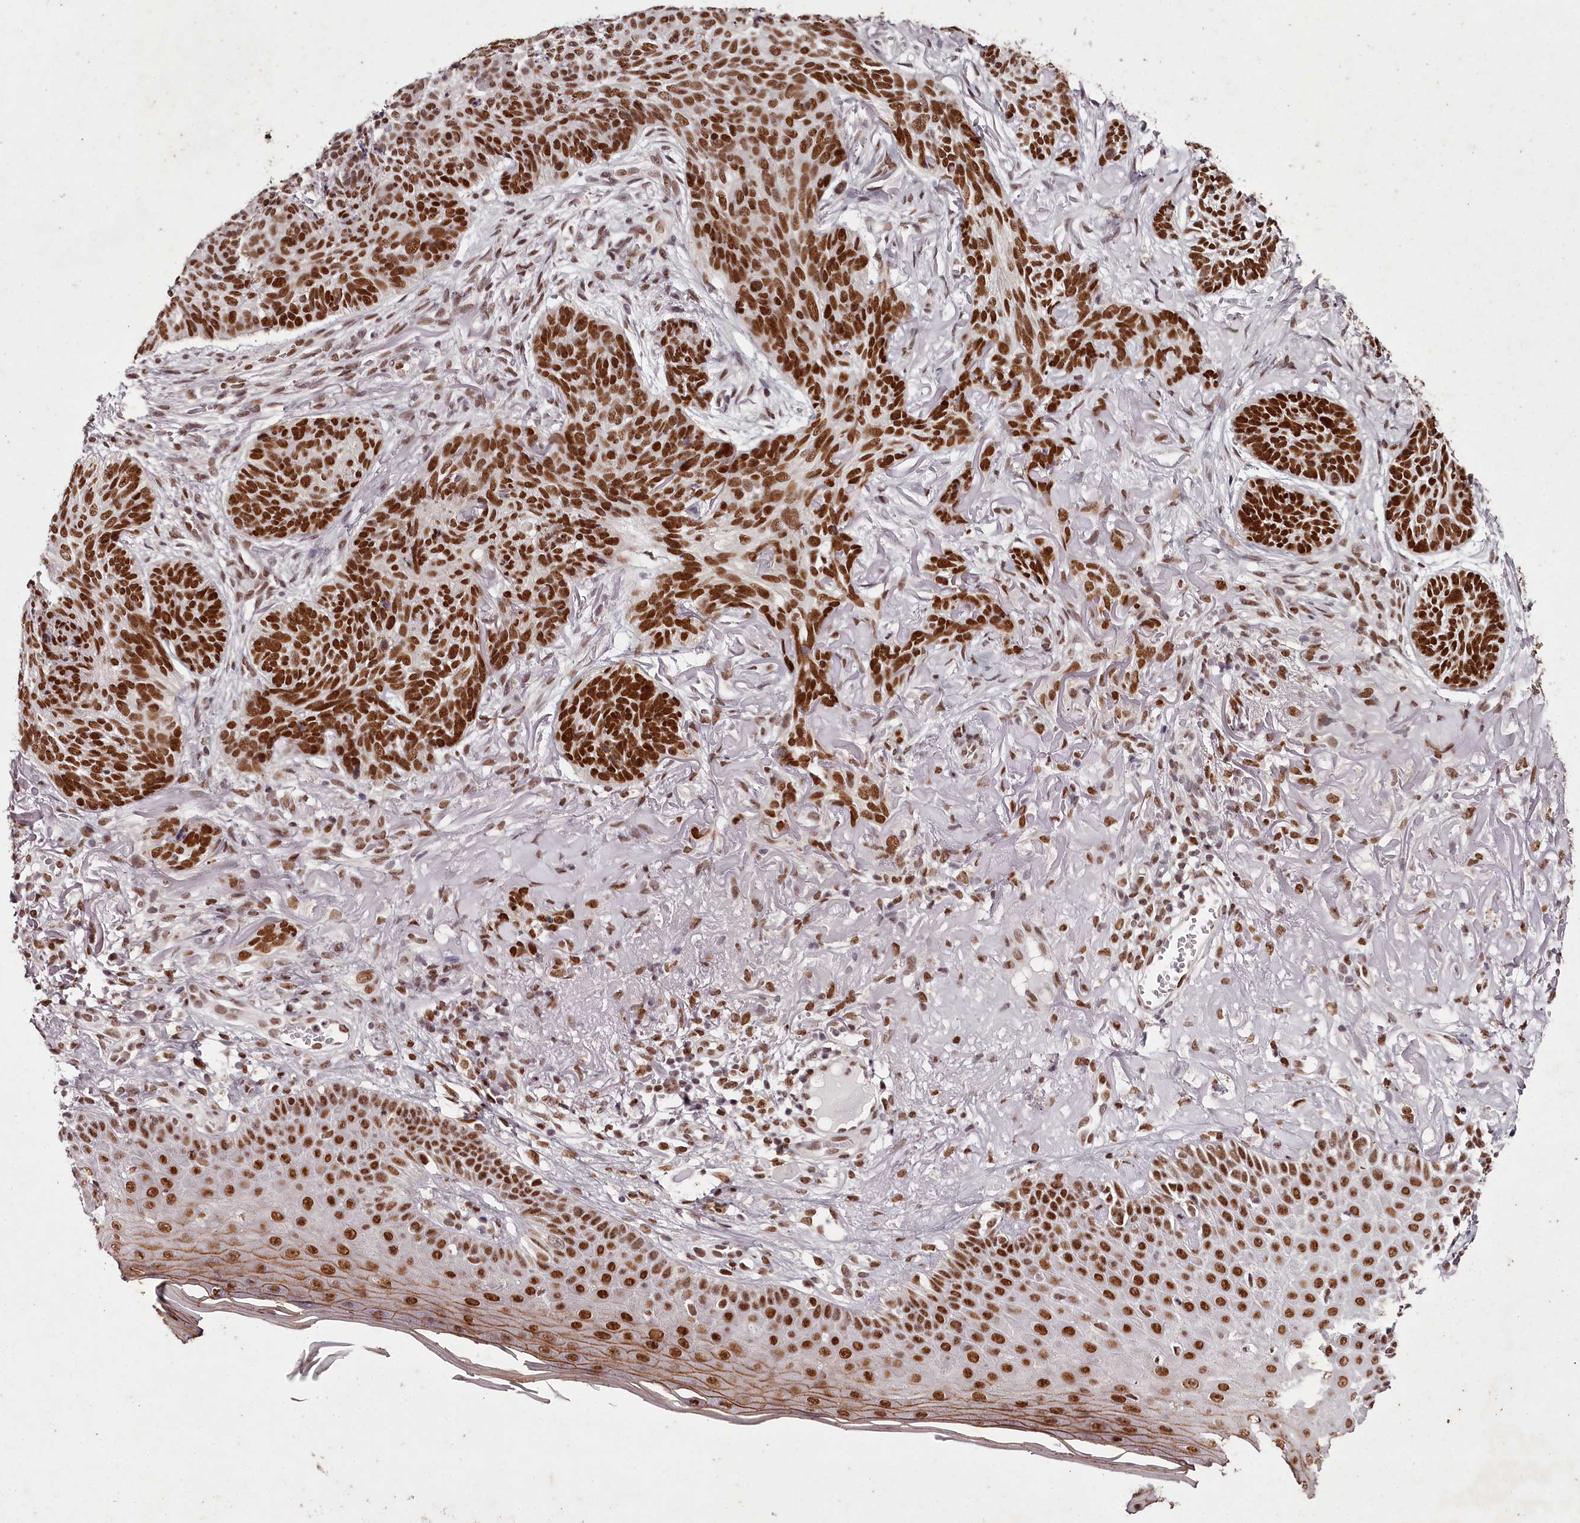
{"staining": {"intensity": "strong", "quantity": ">75%", "location": "nuclear"}, "tissue": "skin cancer", "cell_type": "Tumor cells", "image_type": "cancer", "snomed": [{"axis": "morphology", "description": "Normal tissue, NOS"}, {"axis": "morphology", "description": "Basal cell carcinoma"}, {"axis": "topography", "description": "Skin"}], "caption": "Skin cancer (basal cell carcinoma) stained with immunohistochemistry (IHC) reveals strong nuclear staining in about >75% of tumor cells.", "gene": "PSPC1", "patient": {"sex": "male", "age": 66}}